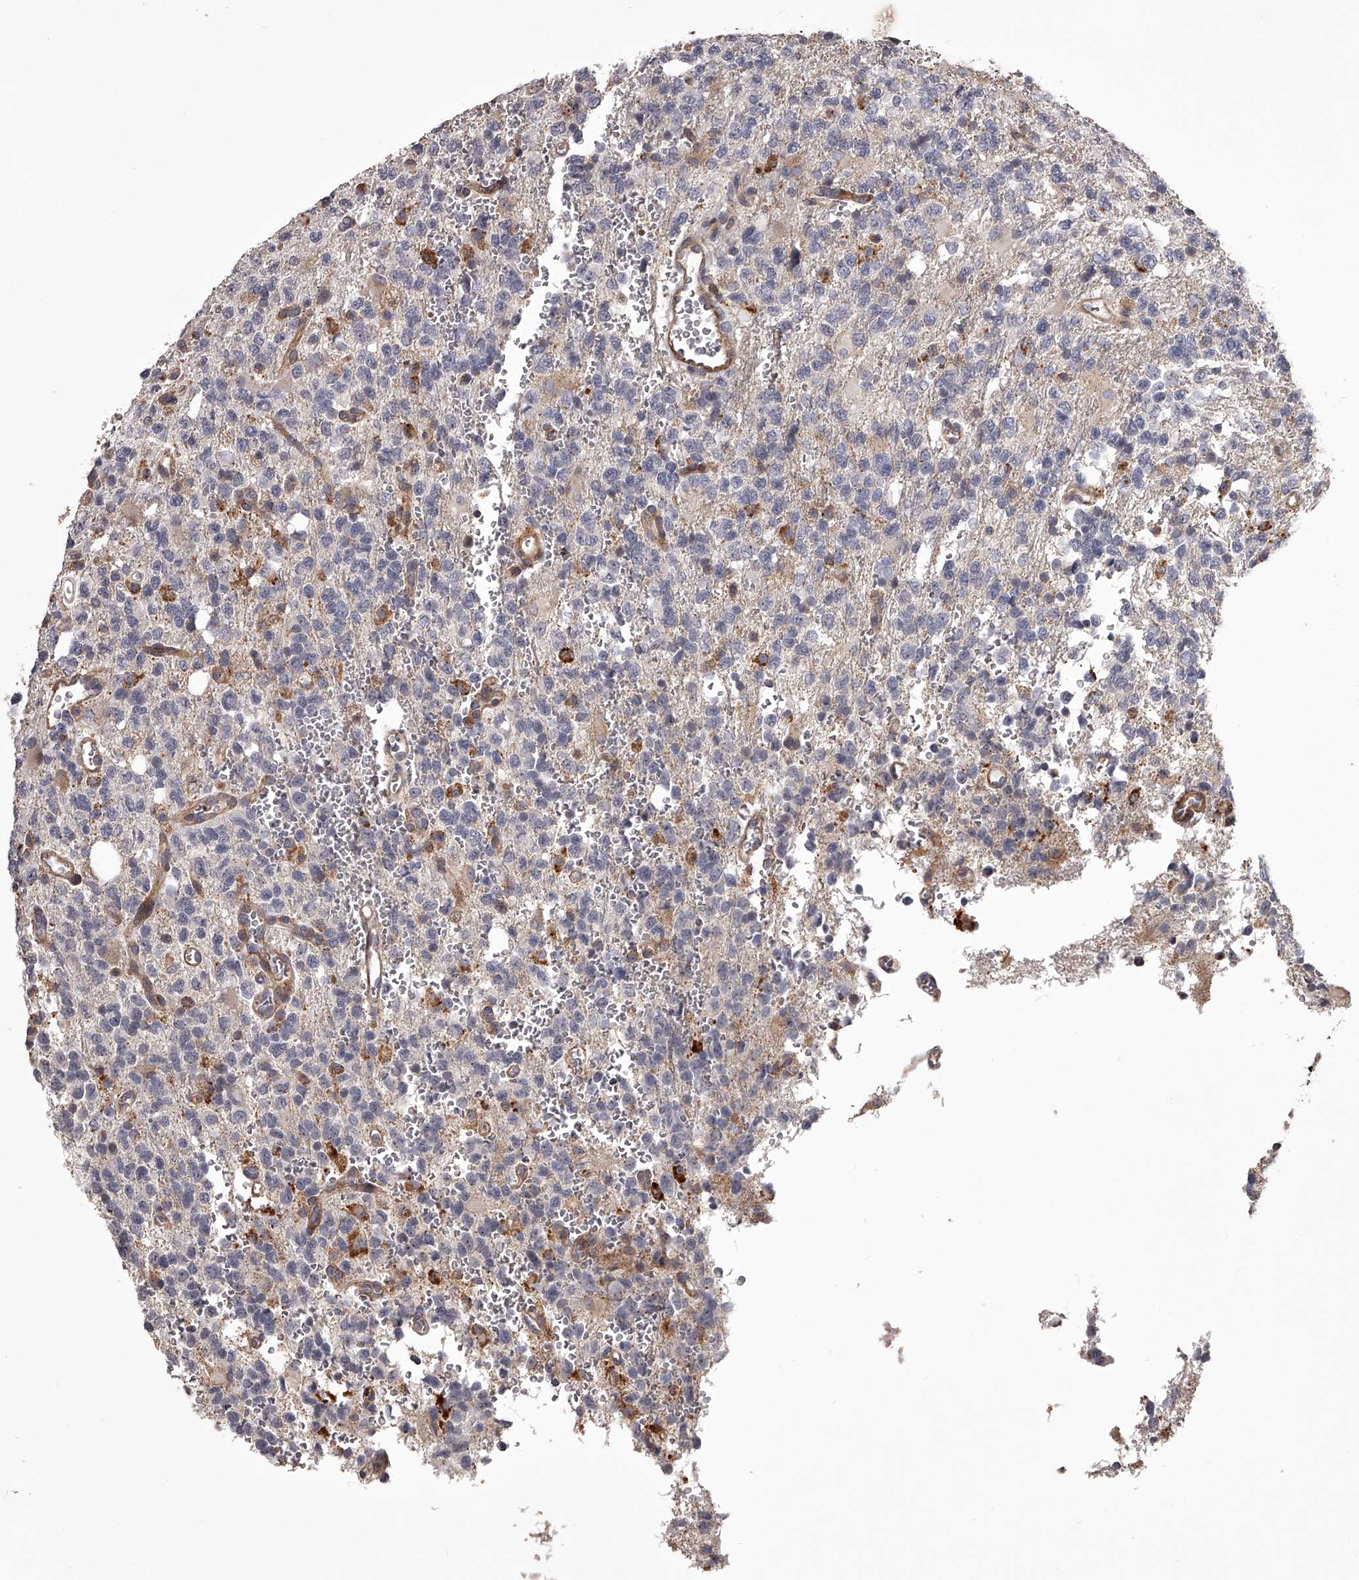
{"staining": {"intensity": "moderate", "quantity": "<25%", "location": "cytoplasmic/membranous"}, "tissue": "glioma", "cell_type": "Tumor cells", "image_type": "cancer", "snomed": [{"axis": "morphology", "description": "Glioma, malignant, High grade"}, {"axis": "topography", "description": "Brain"}], "caption": "DAB immunohistochemical staining of malignant high-grade glioma demonstrates moderate cytoplasmic/membranous protein positivity in approximately <25% of tumor cells.", "gene": "RRP36", "patient": {"sex": "female", "age": 62}}